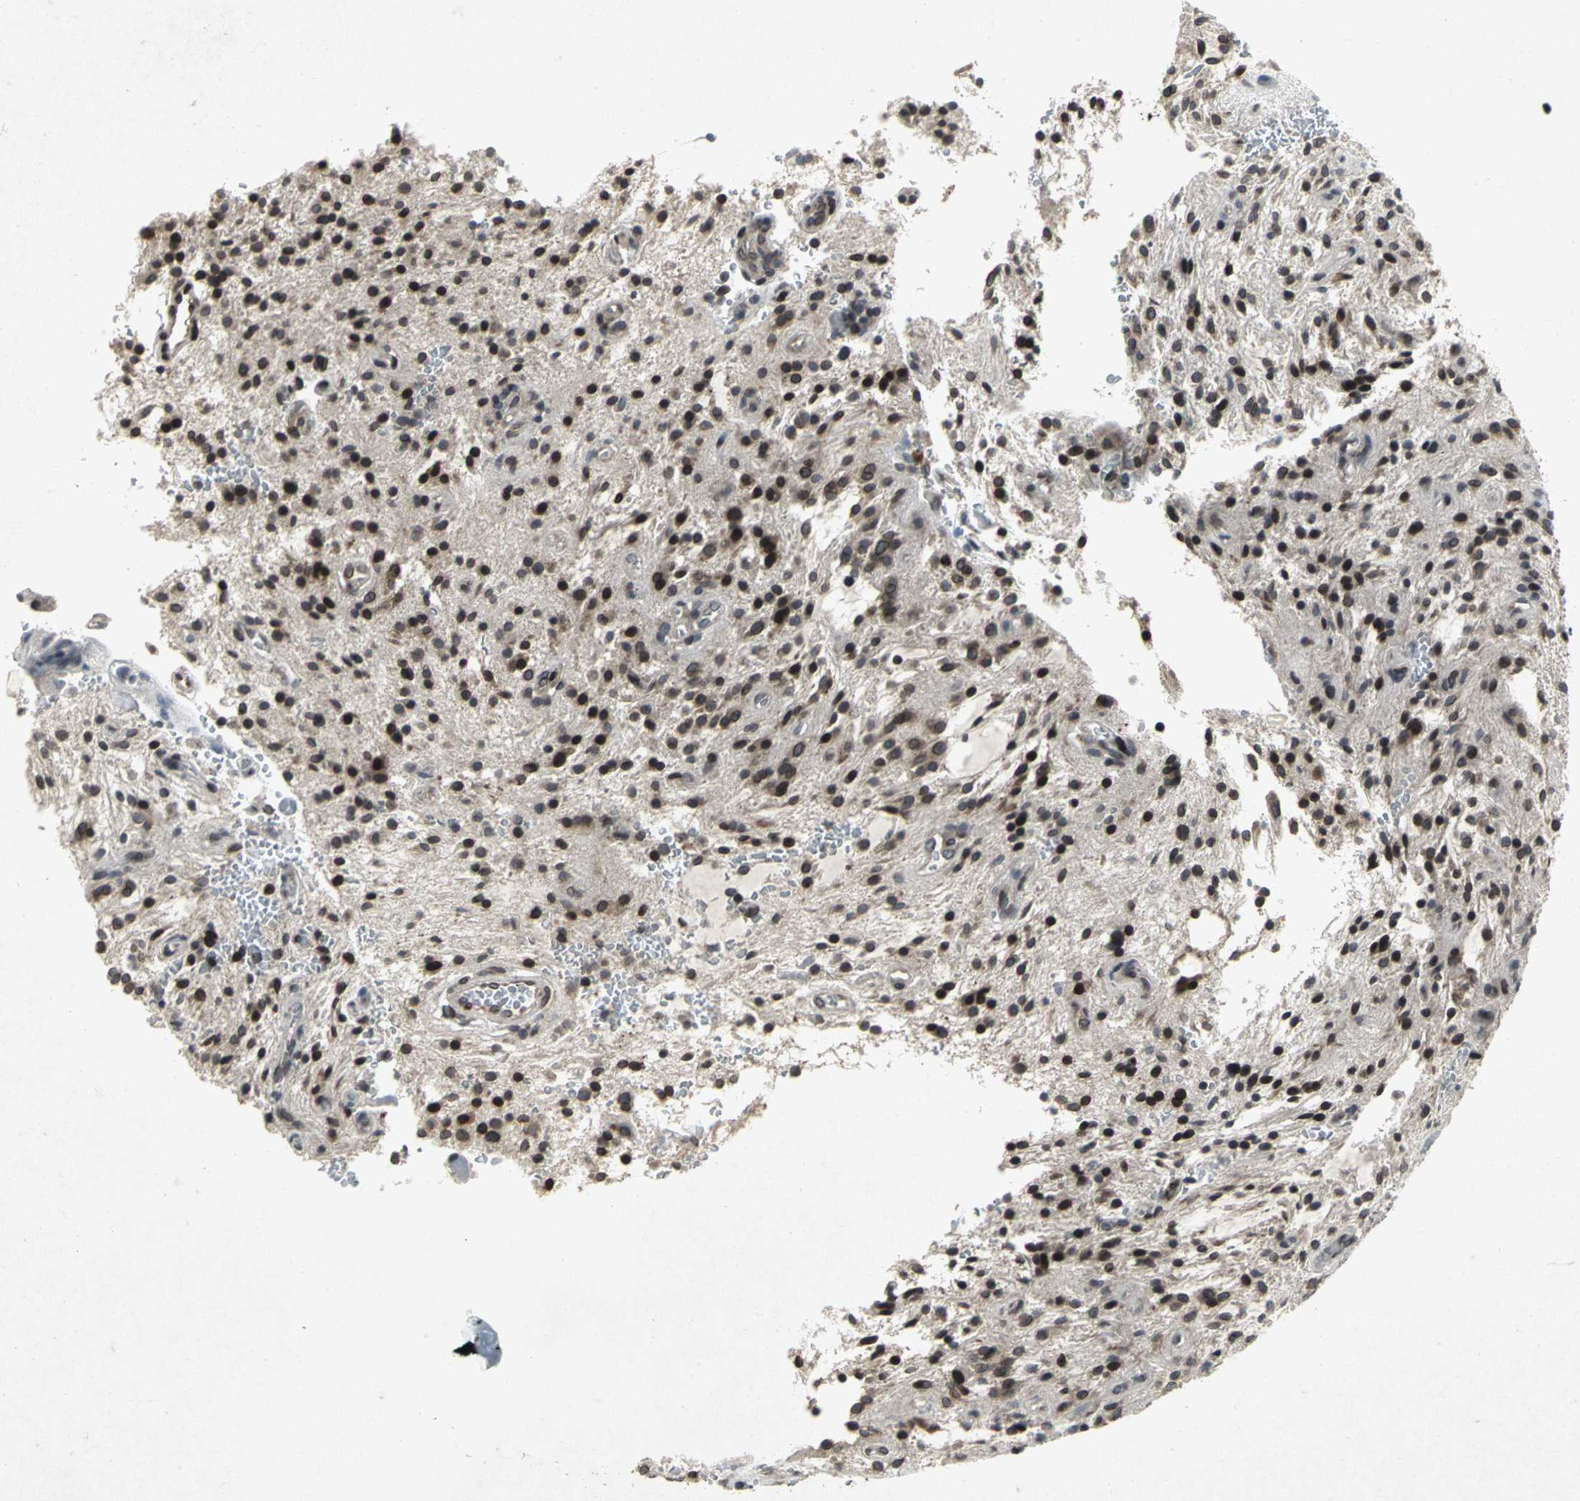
{"staining": {"intensity": "strong", "quantity": ">75%", "location": "nuclear"}, "tissue": "glioma", "cell_type": "Tumor cells", "image_type": "cancer", "snomed": [{"axis": "morphology", "description": "Glioma, malignant, NOS"}, {"axis": "topography", "description": "Cerebellum"}], "caption": "An image of glioma (malignant) stained for a protein shows strong nuclear brown staining in tumor cells.", "gene": "SH2B3", "patient": {"sex": "female", "age": 10}}